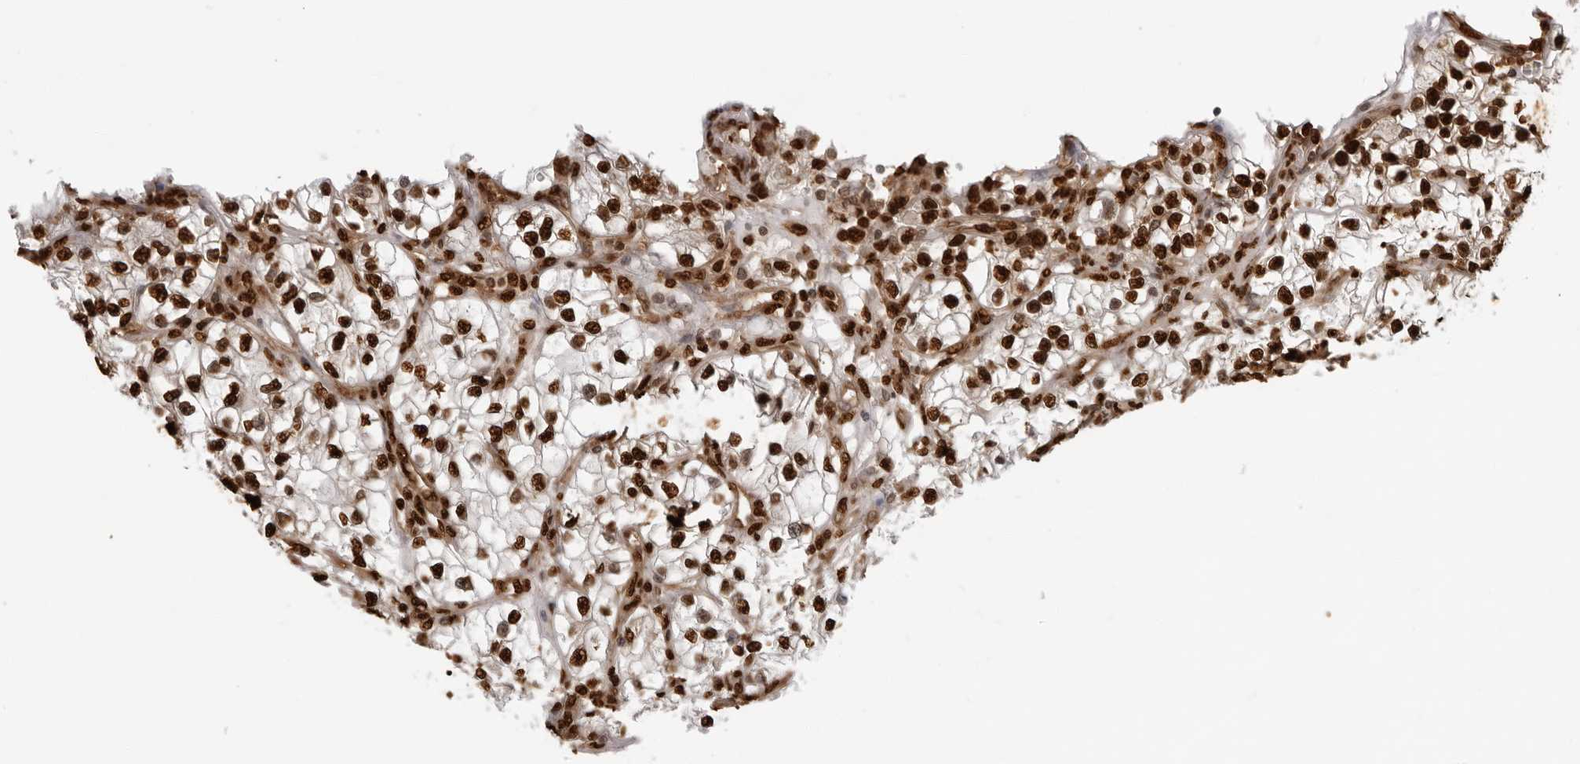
{"staining": {"intensity": "strong", "quantity": ">75%", "location": "nuclear"}, "tissue": "renal cancer", "cell_type": "Tumor cells", "image_type": "cancer", "snomed": [{"axis": "morphology", "description": "Adenocarcinoma, NOS"}, {"axis": "topography", "description": "Kidney"}], "caption": "Protein expression analysis of renal cancer displays strong nuclear staining in about >75% of tumor cells.", "gene": "ZFP91", "patient": {"sex": "female", "age": 57}}